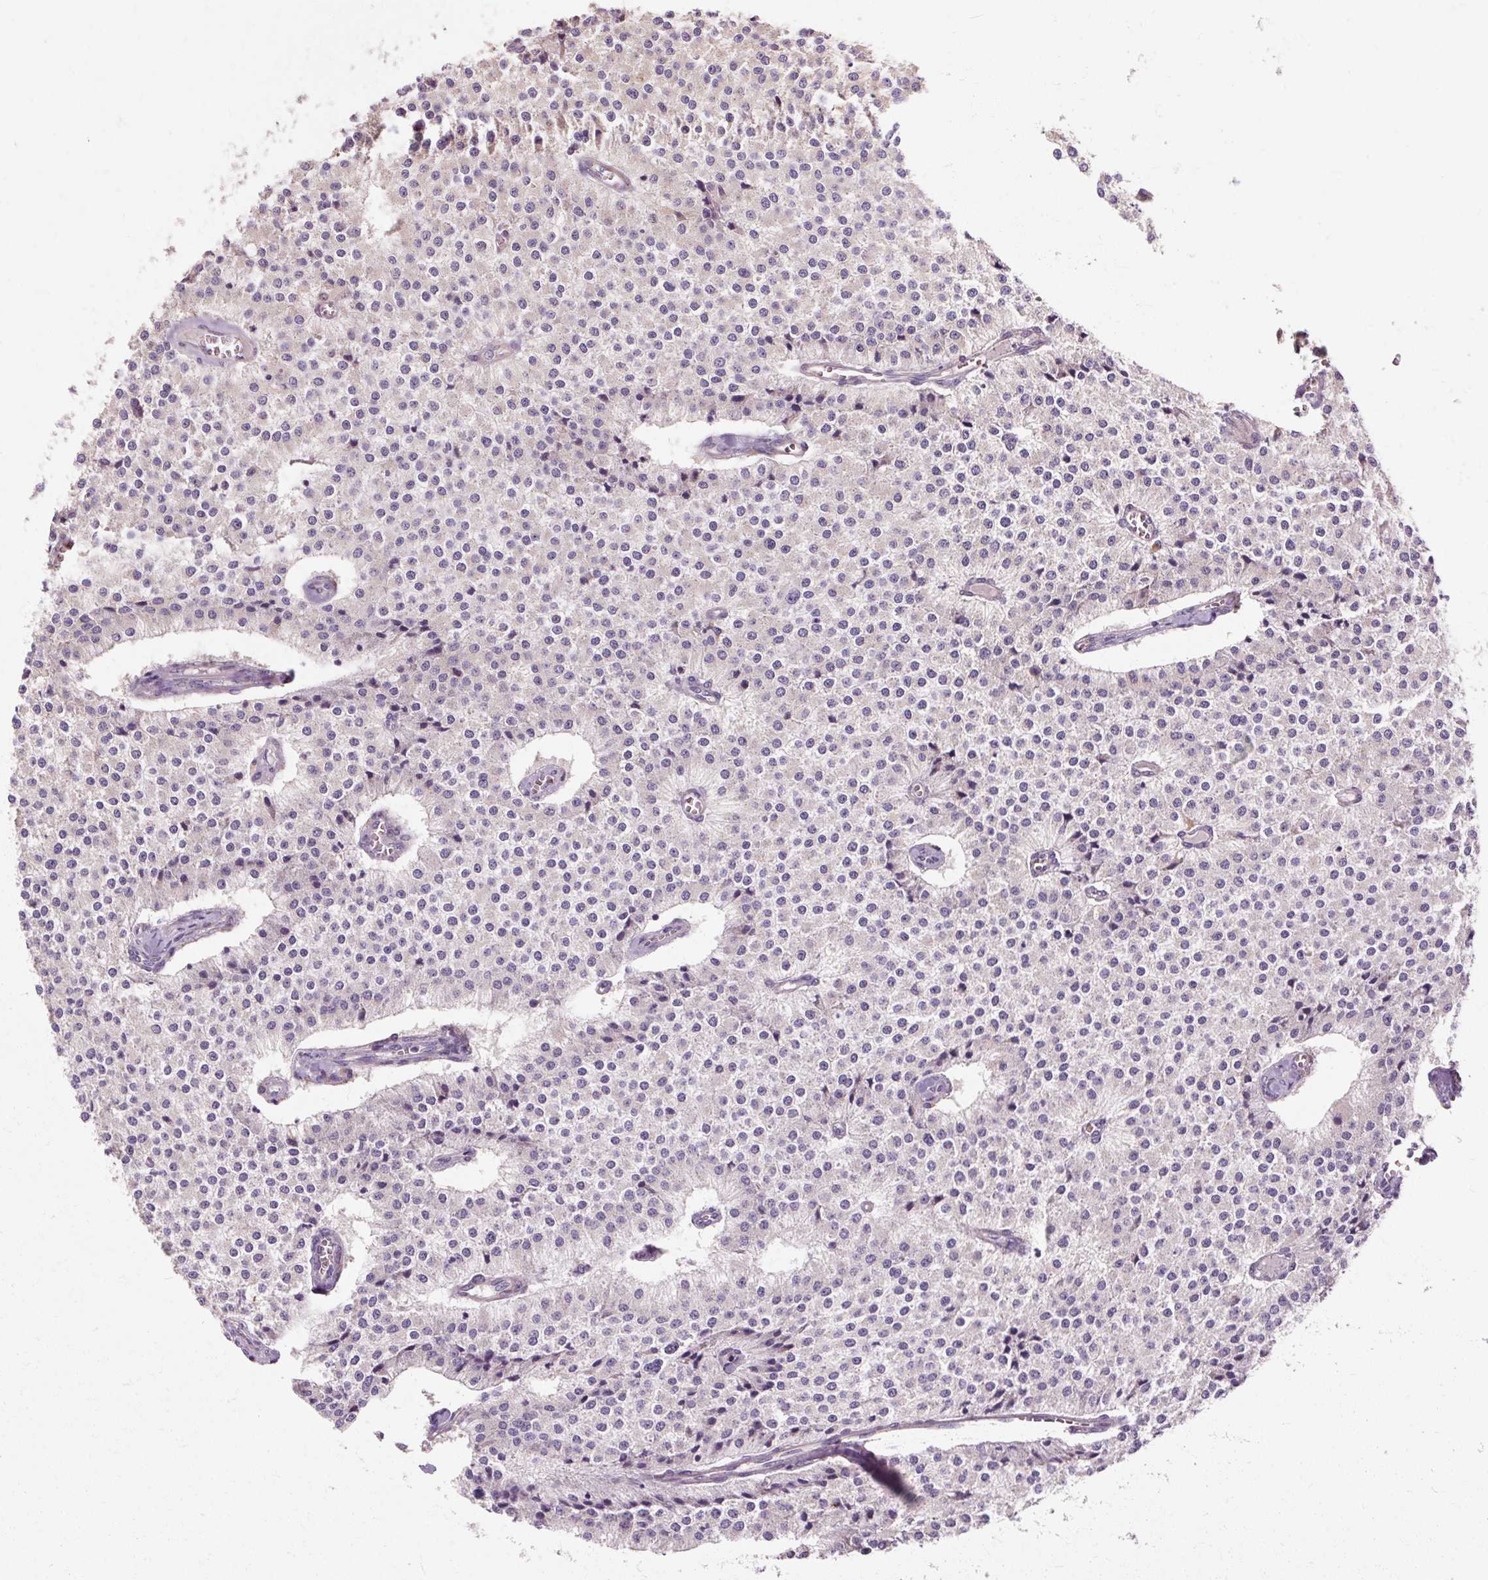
{"staining": {"intensity": "negative", "quantity": "none", "location": "none"}, "tissue": "carcinoid", "cell_type": "Tumor cells", "image_type": "cancer", "snomed": [{"axis": "morphology", "description": "Carcinoid, malignant, NOS"}, {"axis": "topography", "description": "Colon"}], "caption": "High power microscopy histopathology image of an IHC micrograph of carcinoid, revealing no significant positivity in tumor cells. (DAB immunohistochemistry visualized using brightfield microscopy, high magnification).", "gene": "TBC1D4", "patient": {"sex": "female", "age": 52}}